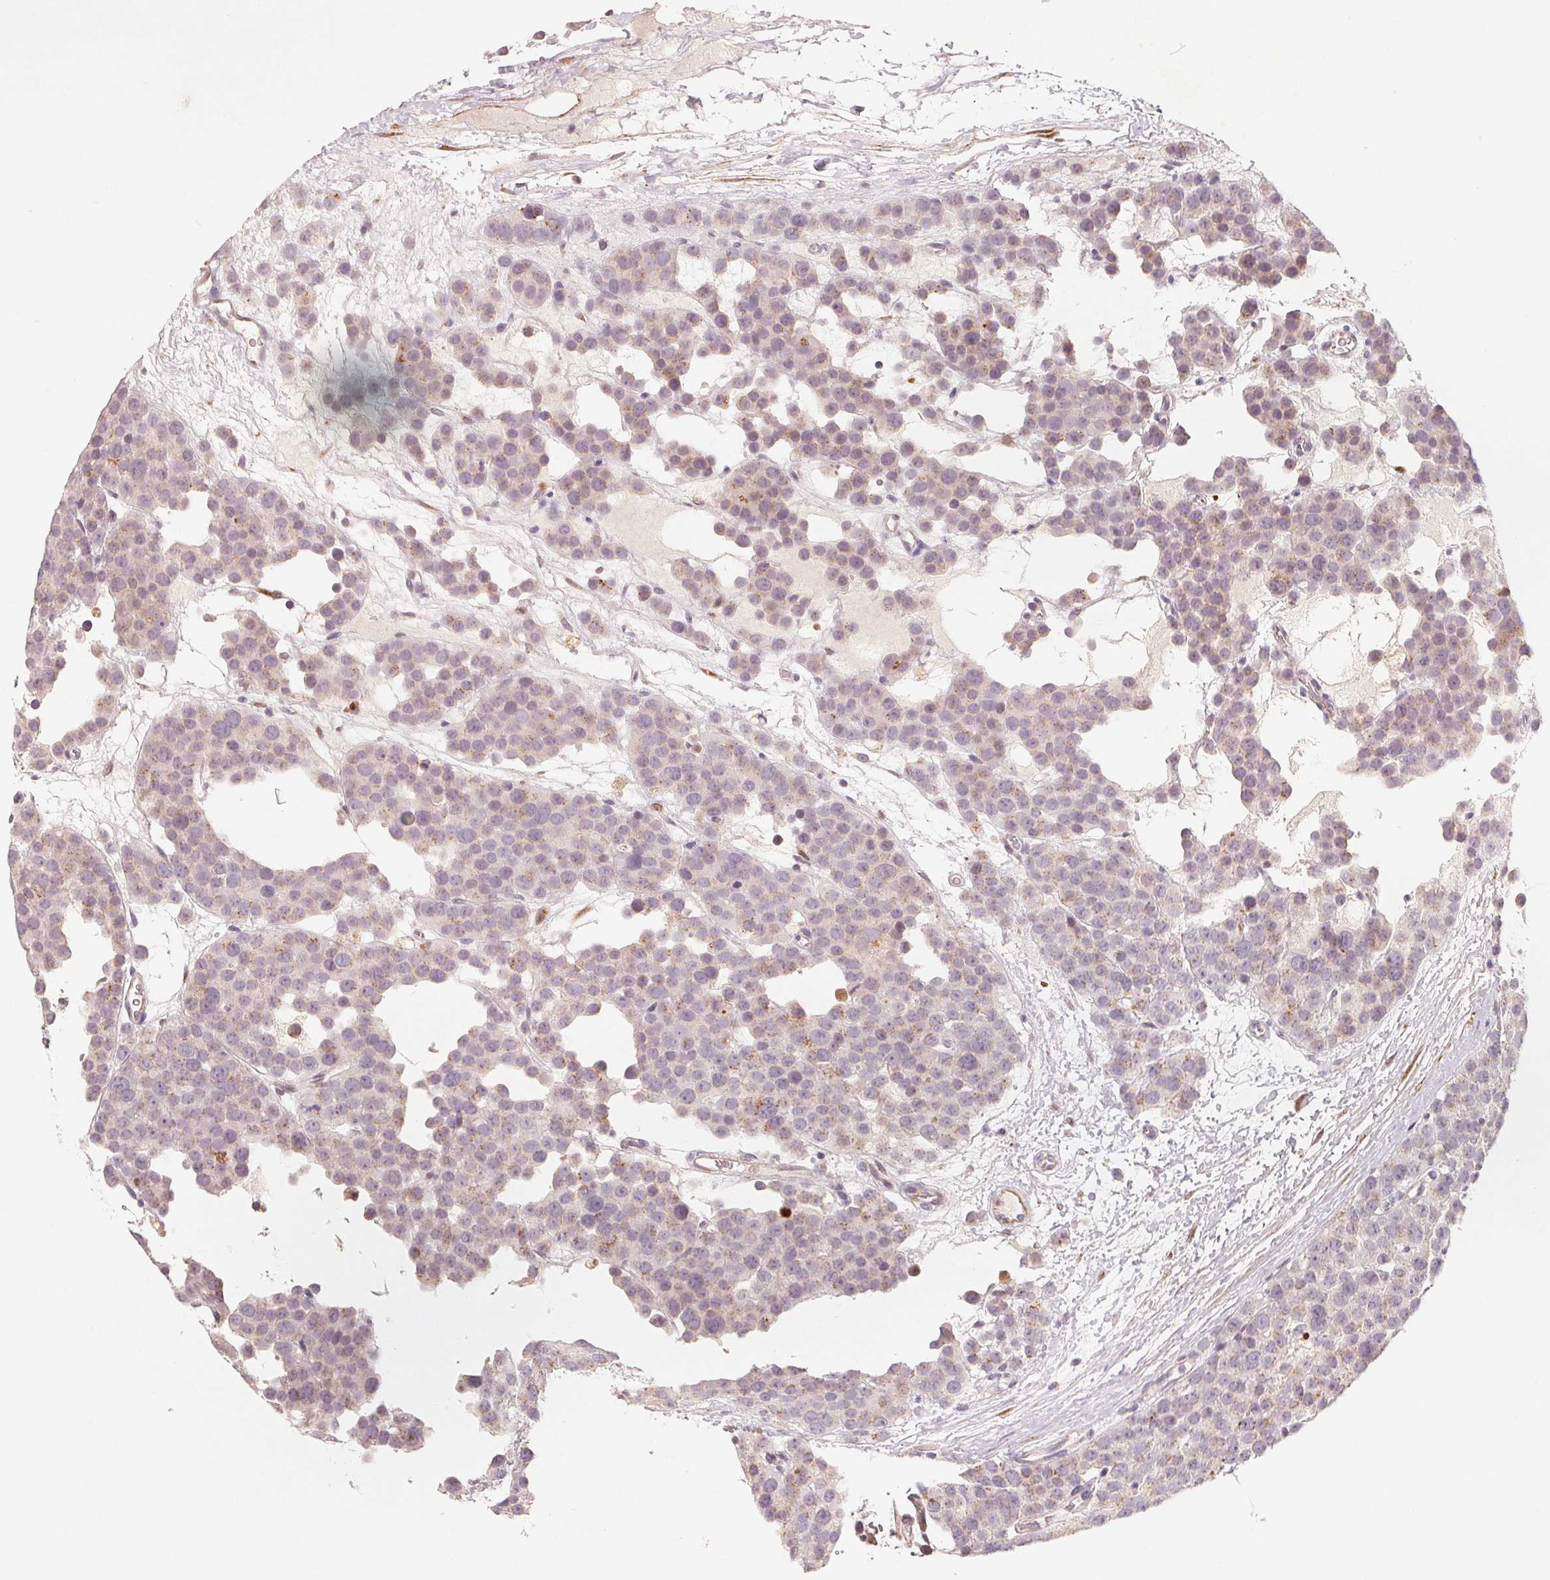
{"staining": {"intensity": "weak", "quantity": "<25%", "location": "cytoplasmic/membranous"}, "tissue": "testis cancer", "cell_type": "Tumor cells", "image_type": "cancer", "snomed": [{"axis": "morphology", "description": "Seminoma, NOS"}, {"axis": "topography", "description": "Testis"}], "caption": "The immunohistochemistry (IHC) micrograph has no significant positivity in tumor cells of testis cancer tissue.", "gene": "TMSB15B", "patient": {"sex": "male", "age": 71}}